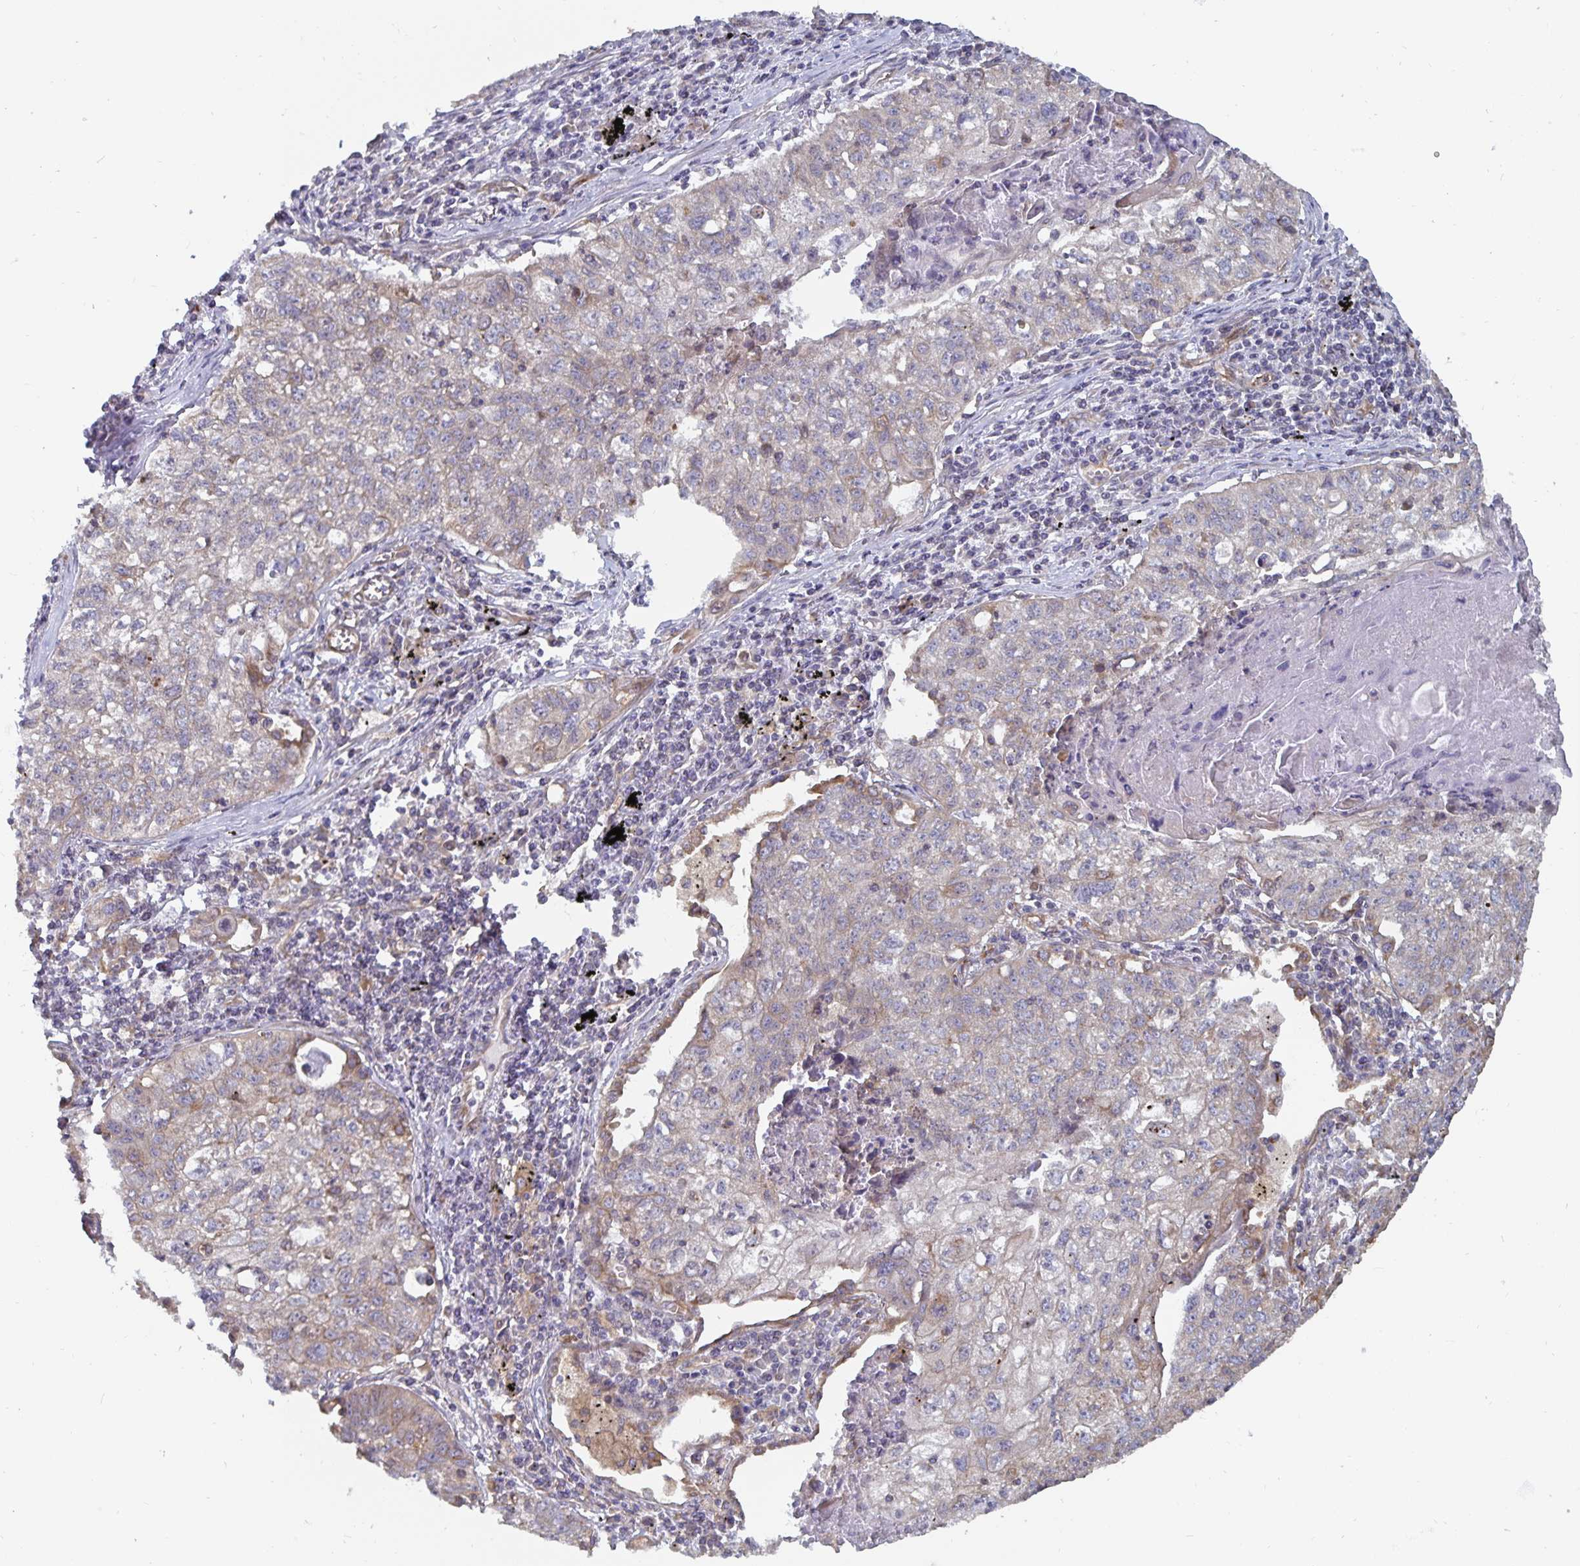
{"staining": {"intensity": "negative", "quantity": "none", "location": "none"}, "tissue": "lung cancer", "cell_type": "Tumor cells", "image_type": "cancer", "snomed": [{"axis": "morphology", "description": "Normal morphology"}, {"axis": "morphology", "description": "Aneuploidy"}, {"axis": "morphology", "description": "Squamous cell carcinoma, NOS"}, {"axis": "topography", "description": "Lymph node"}, {"axis": "topography", "description": "Lung"}], "caption": "Immunohistochemistry (IHC) histopathology image of human aneuploidy (lung) stained for a protein (brown), which reveals no positivity in tumor cells.", "gene": "BCAP29", "patient": {"sex": "female", "age": 76}}